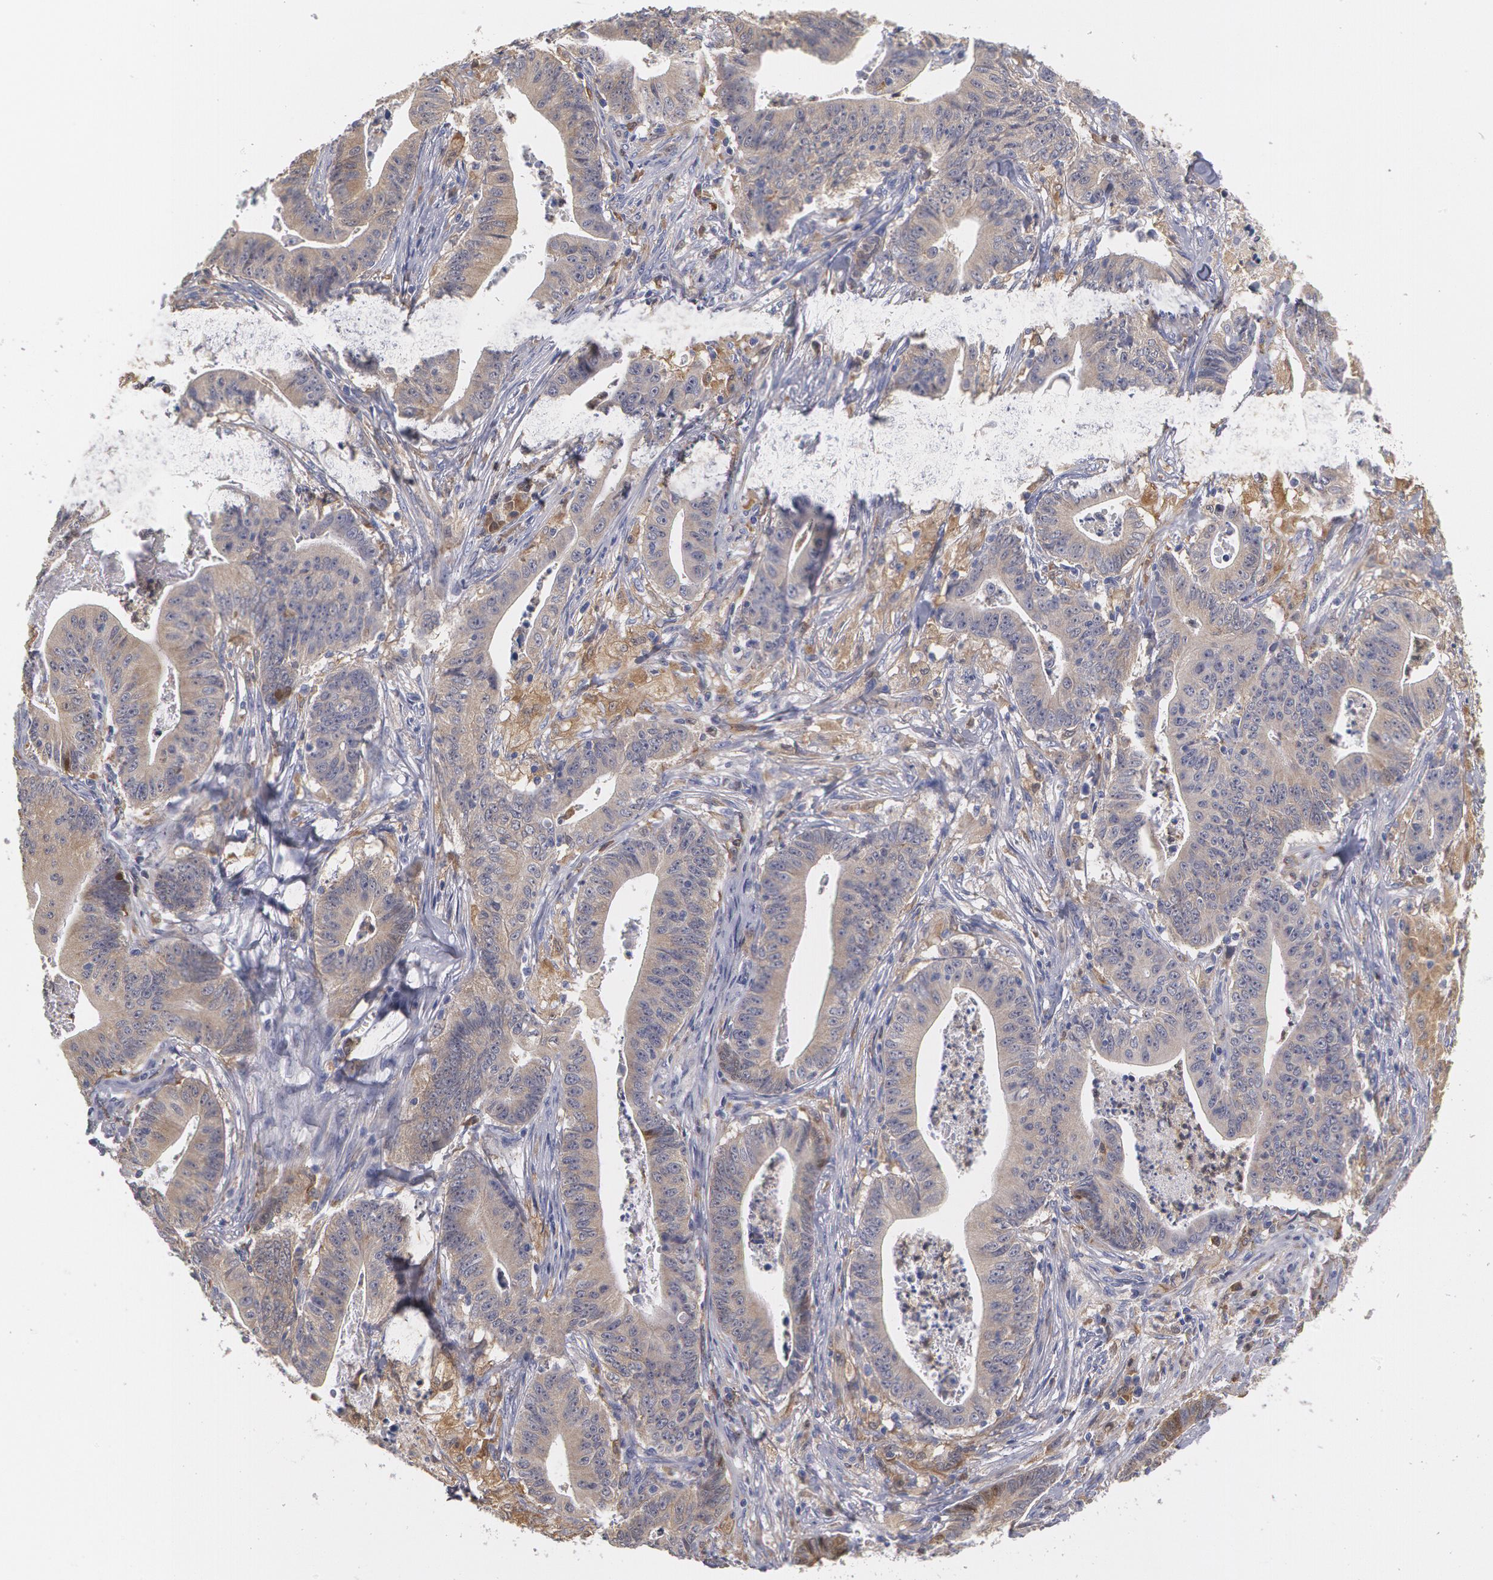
{"staining": {"intensity": "weak", "quantity": ">75%", "location": "cytoplasmic/membranous"}, "tissue": "stomach cancer", "cell_type": "Tumor cells", "image_type": "cancer", "snomed": [{"axis": "morphology", "description": "Adenocarcinoma, NOS"}, {"axis": "topography", "description": "Stomach, lower"}], "caption": "A low amount of weak cytoplasmic/membranous positivity is appreciated in approximately >75% of tumor cells in stomach adenocarcinoma tissue. The staining was performed using DAB (3,3'-diaminobenzidine), with brown indicating positive protein expression. Nuclei are stained blue with hematoxylin.", "gene": "SYK", "patient": {"sex": "female", "age": 86}}